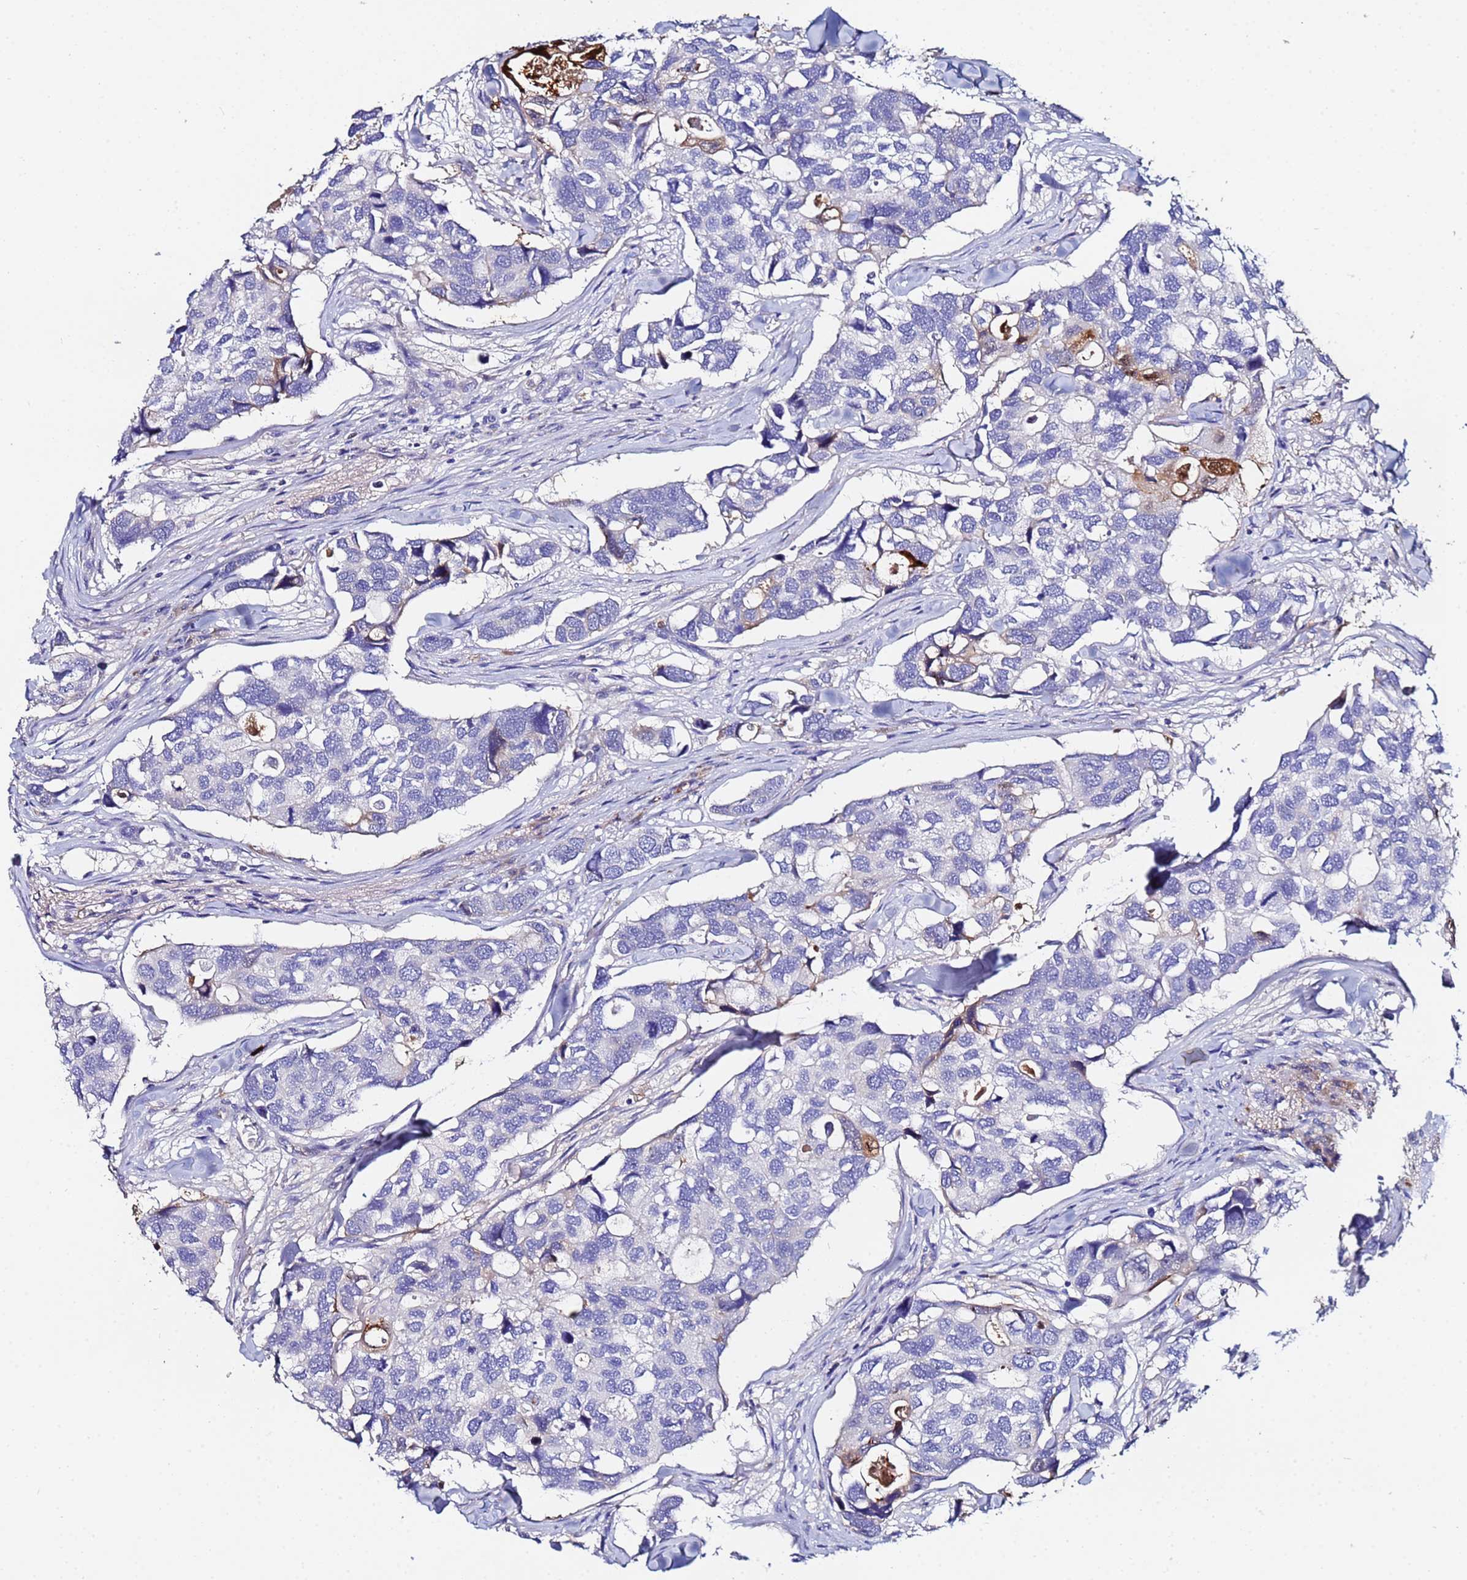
{"staining": {"intensity": "negative", "quantity": "none", "location": "none"}, "tissue": "breast cancer", "cell_type": "Tumor cells", "image_type": "cancer", "snomed": [{"axis": "morphology", "description": "Duct carcinoma"}, {"axis": "topography", "description": "Breast"}], "caption": "Tumor cells are negative for brown protein staining in breast cancer (invasive ductal carcinoma). The staining was performed using DAB to visualize the protein expression in brown, while the nuclei were stained in blue with hematoxylin (Magnification: 20x).", "gene": "TUBAL3", "patient": {"sex": "female", "age": 83}}